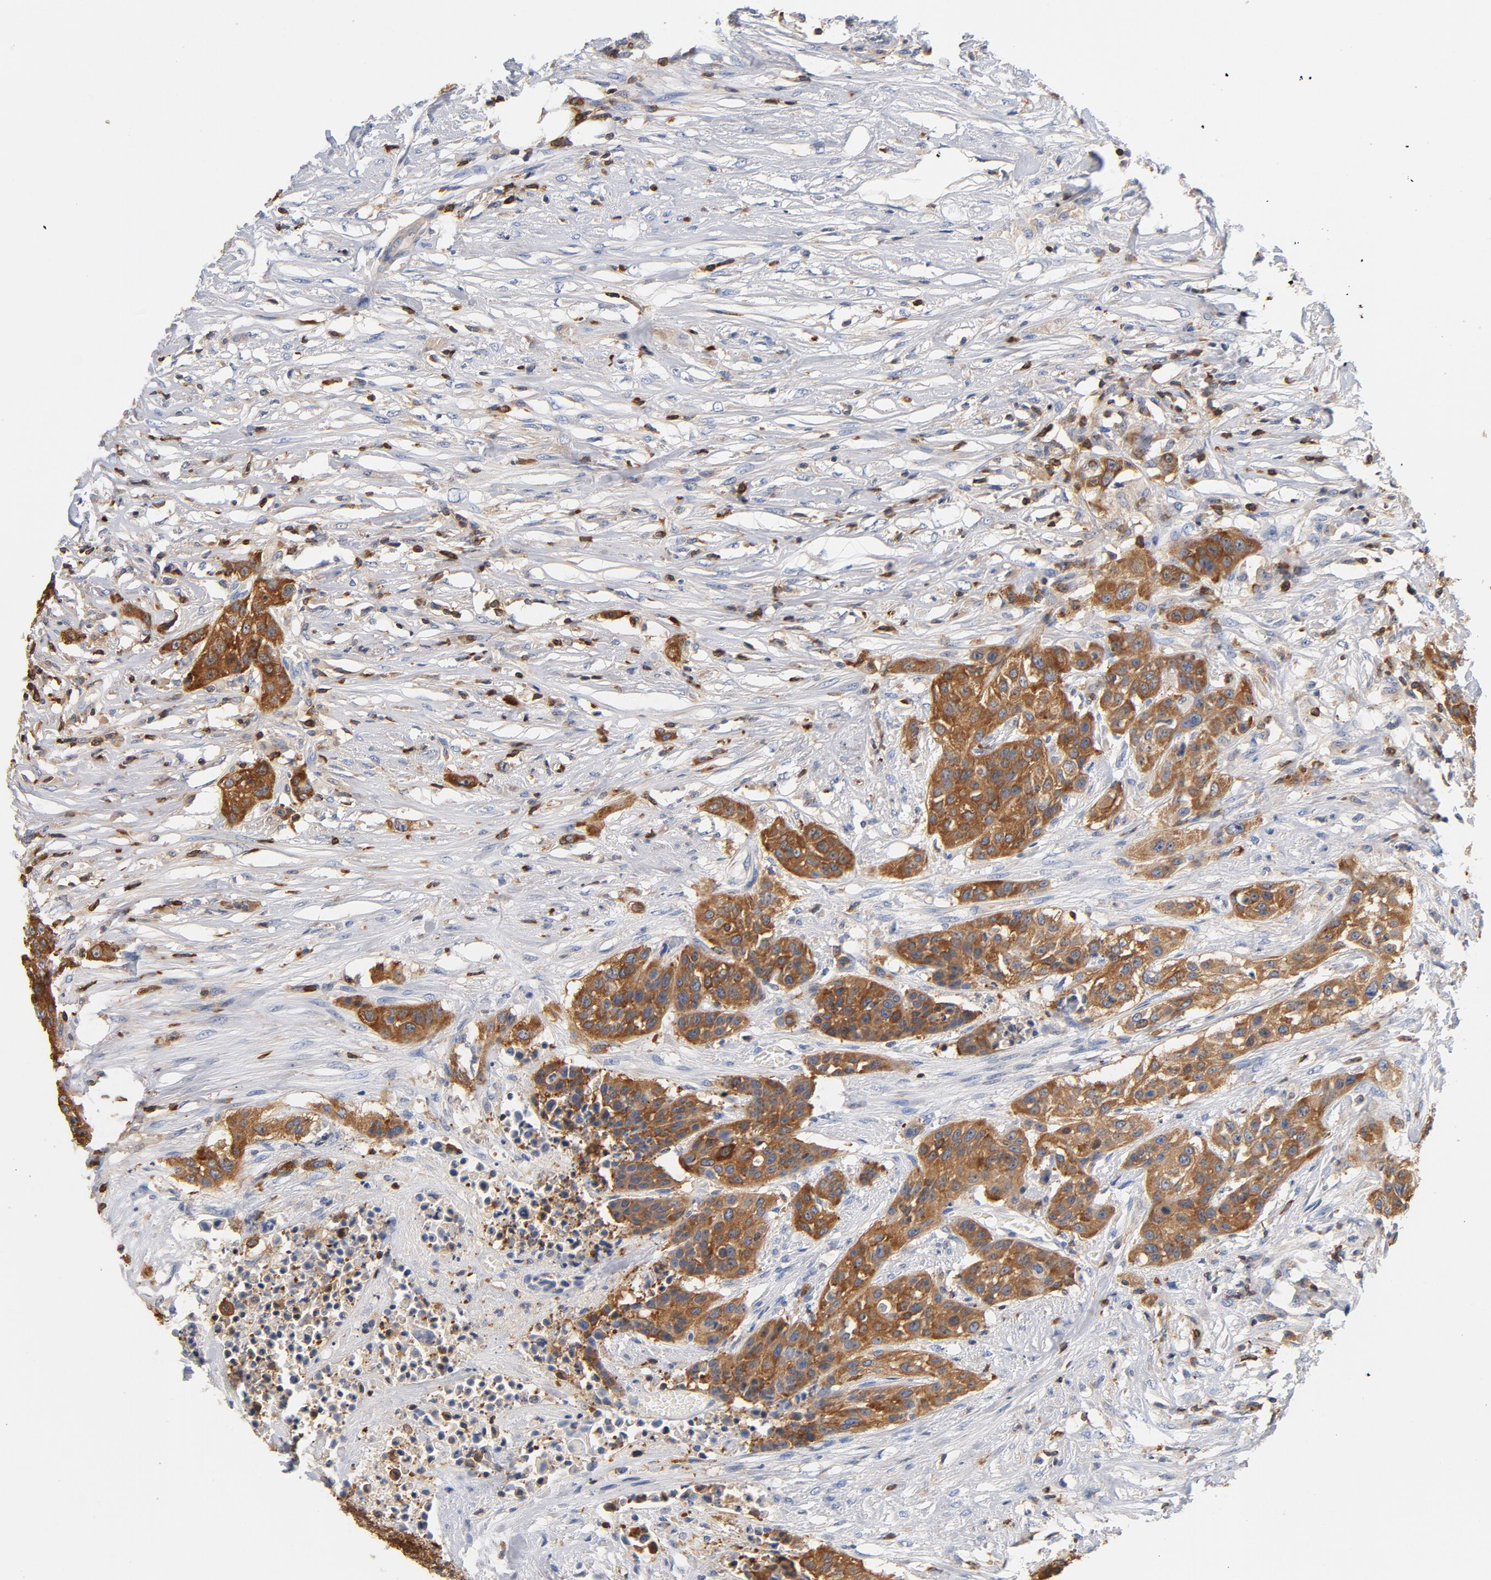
{"staining": {"intensity": "moderate", "quantity": ">75%", "location": "cytoplasmic/membranous"}, "tissue": "urothelial cancer", "cell_type": "Tumor cells", "image_type": "cancer", "snomed": [{"axis": "morphology", "description": "Urothelial carcinoma, High grade"}, {"axis": "topography", "description": "Urinary bladder"}], "caption": "IHC (DAB (3,3'-diaminobenzidine)) staining of urothelial carcinoma (high-grade) shows moderate cytoplasmic/membranous protein staining in about >75% of tumor cells.", "gene": "EZR", "patient": {"sex": "male", "age": 74}}